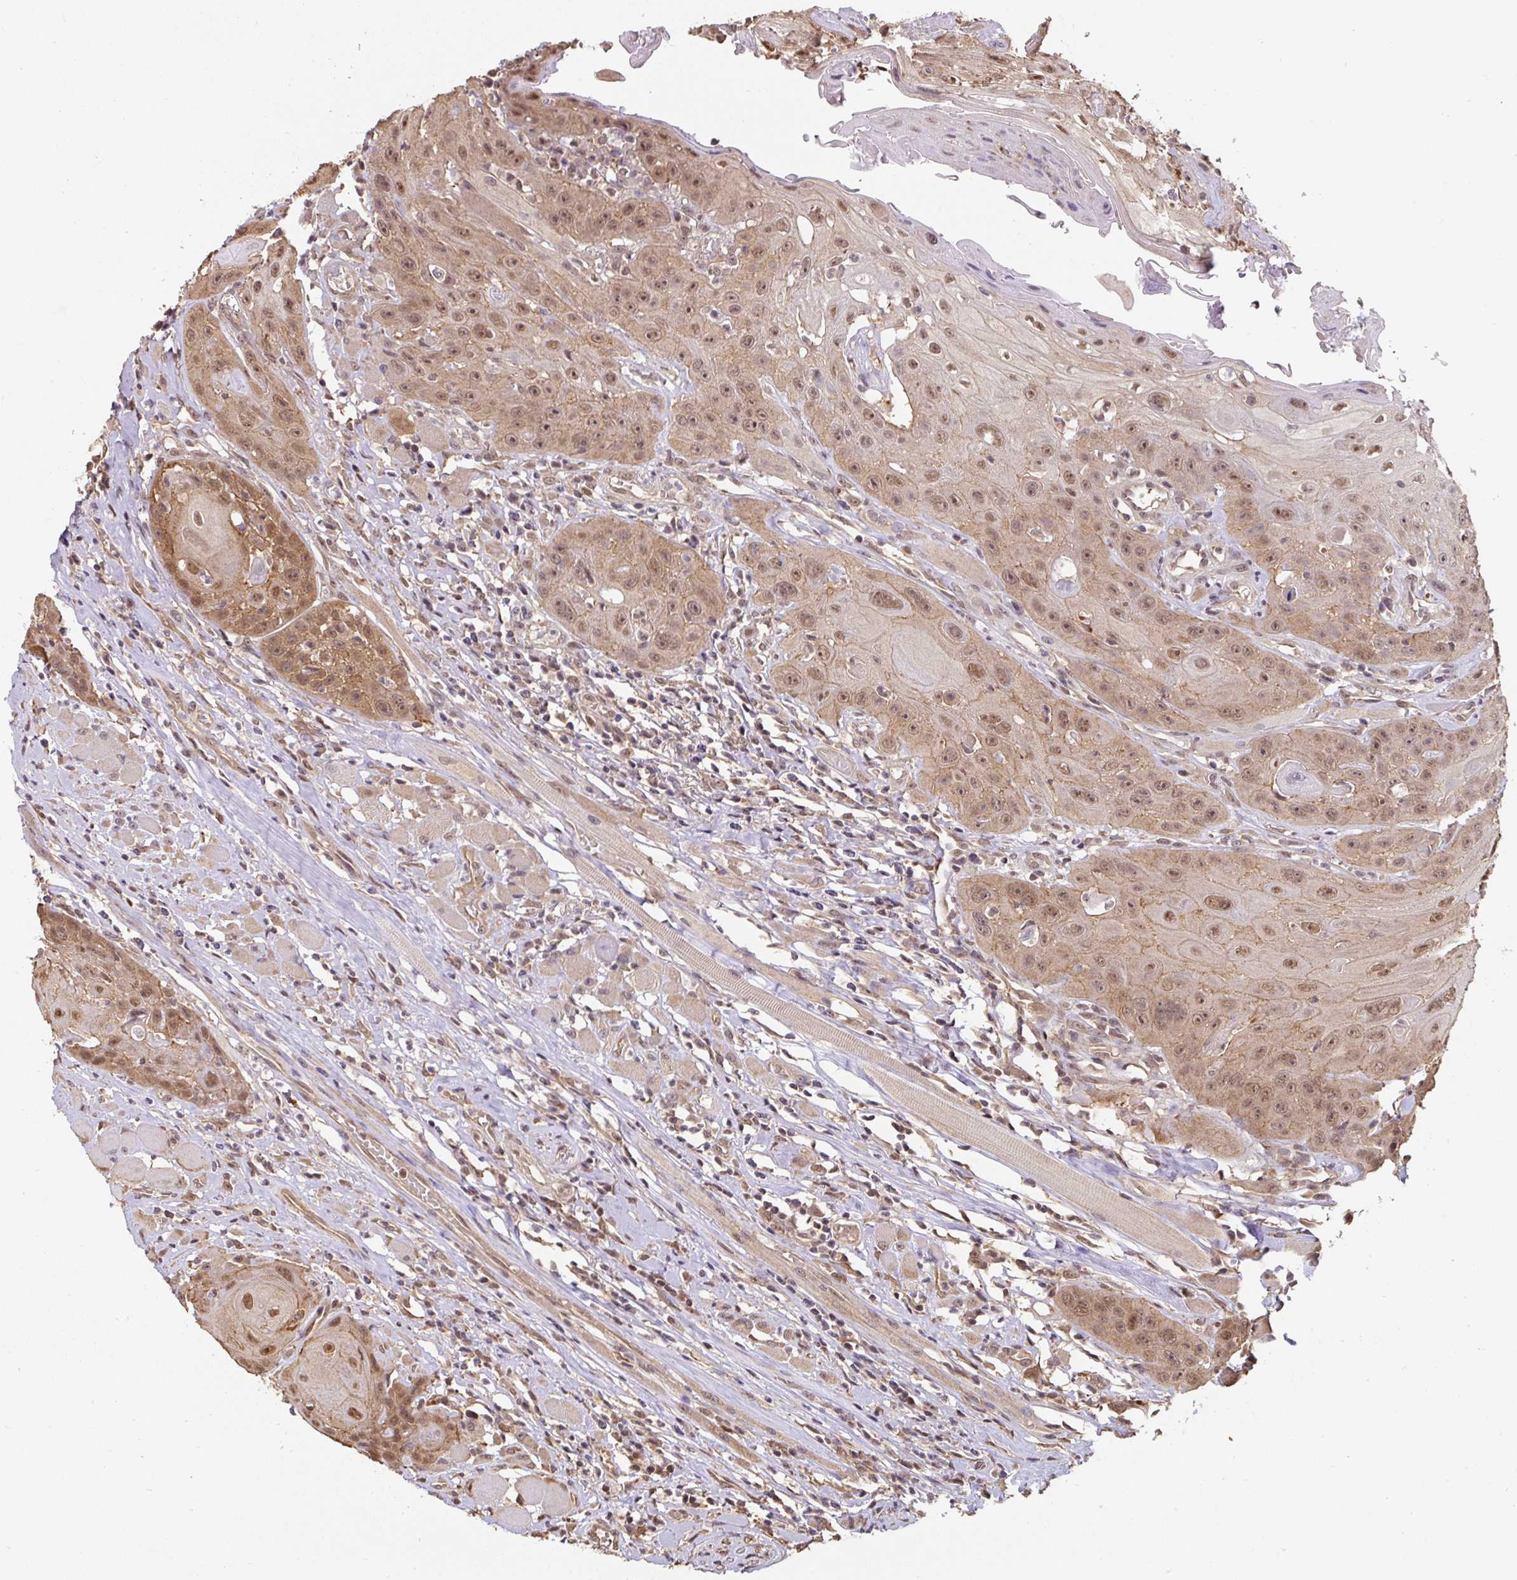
{"staining": {"intensity": "moderate", "quantity": ">75%", "location": "cytoplasmic/membranous,nuclear"}, "tissue": "head and neck cancer", "cell_type": "Tumor cells", "image_type": "cancer", "snomed": [{"axis": "morphology", "description": "Squamous cell carcinoma, NOS"}, {"axis": "topography", "description": "Head-Neck"}], "caption": "Immunohistochemical staining of human head and neck cancer exhibits medium levels of moderate cytoplasmic/membranous and nuclear protein positivity in about >75% of tumor cells.", "gene": "ST13", "patient": {"sex": "female", "age": 59}}